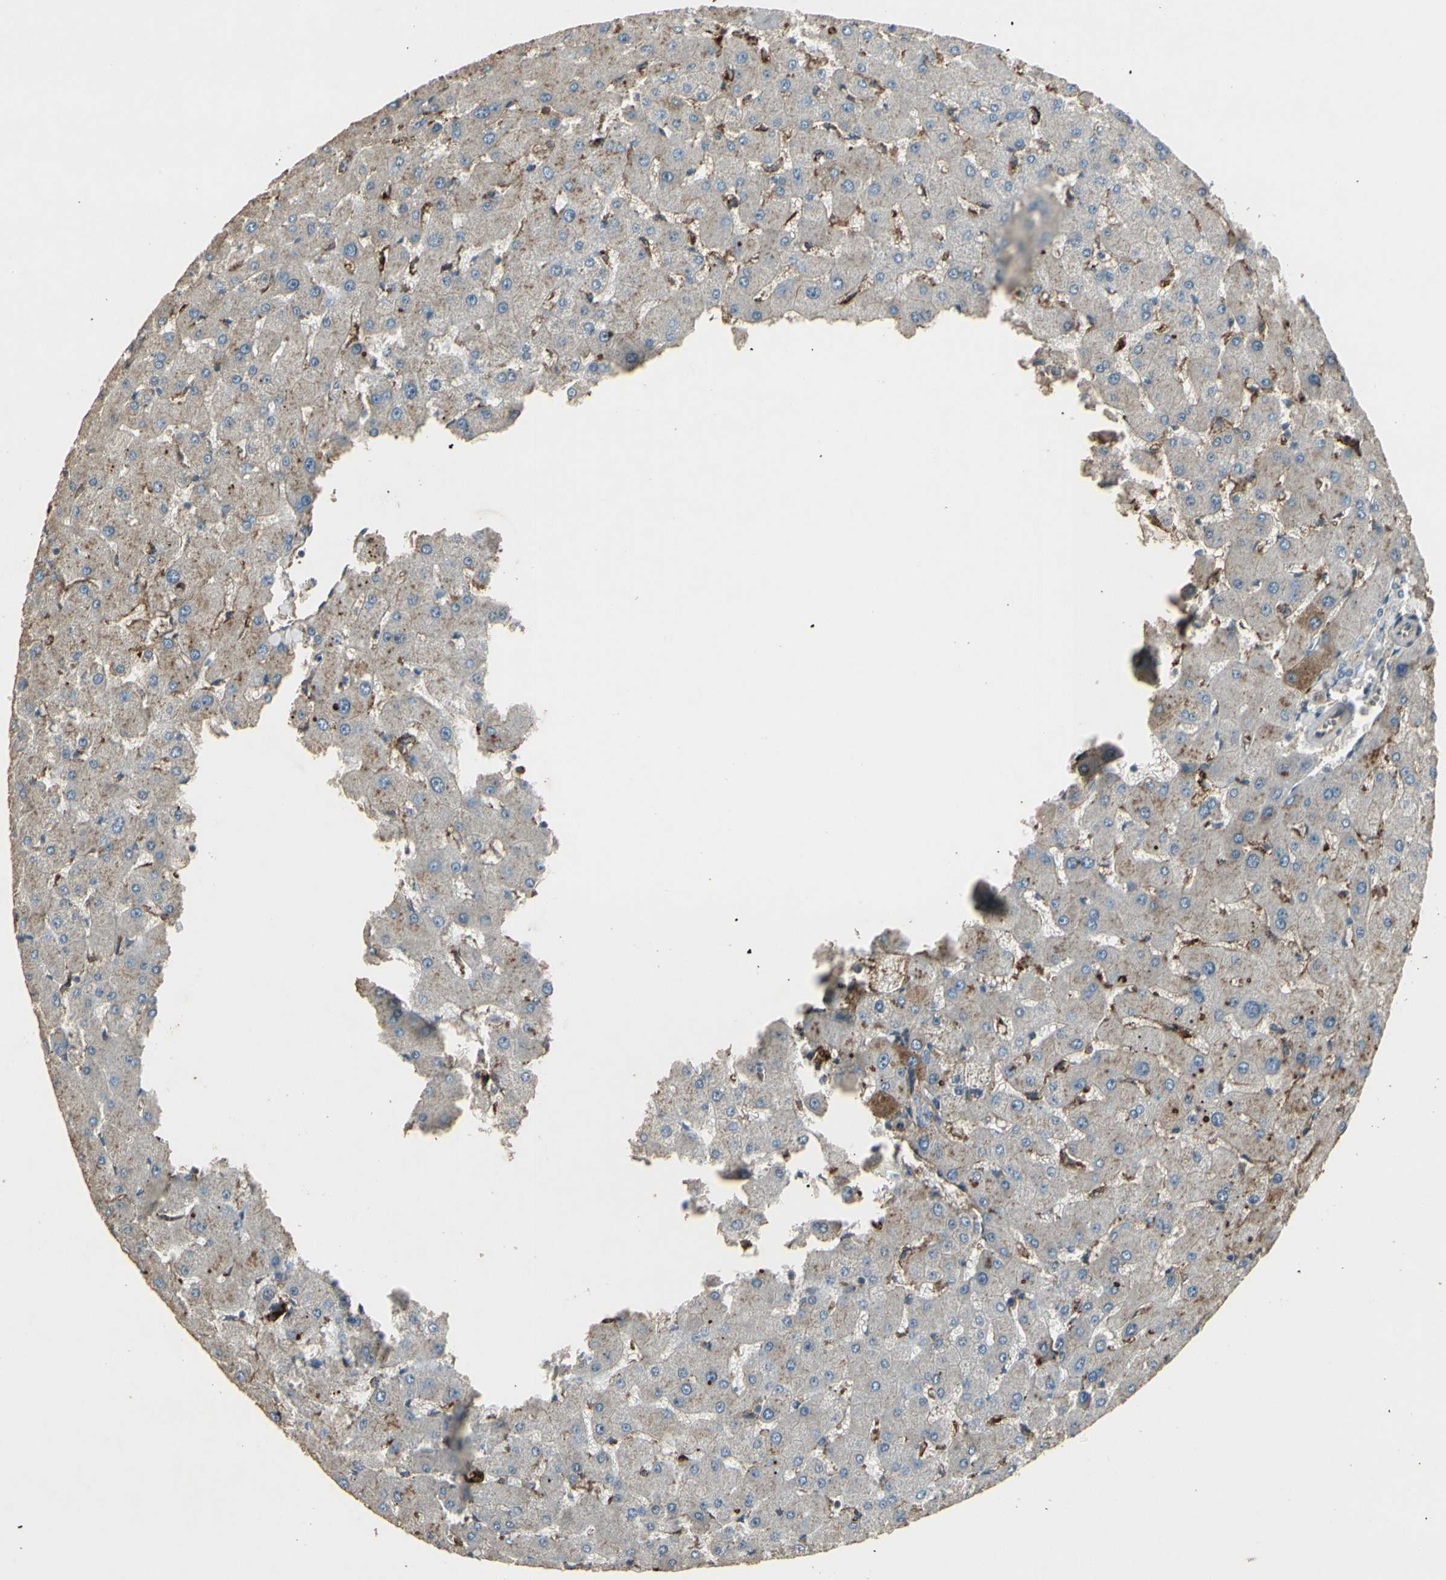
{"staining": {"intensity": "negative", "quantity": "none", "location": "none"}, "tissue": "liver", "cell_type": "Cholangiocytes", "image_type": "normal", "snomed": [{"axis": "morphology", "description": "Normal tissue, NOS"}, {"axis": "topography", "description": "Liver"}], "caption": "This is an IHC image of benign liver. There is no staining in cholangiocytes.", "gene": "IGHM", "patient": {"sex": "female", "age": 63}}